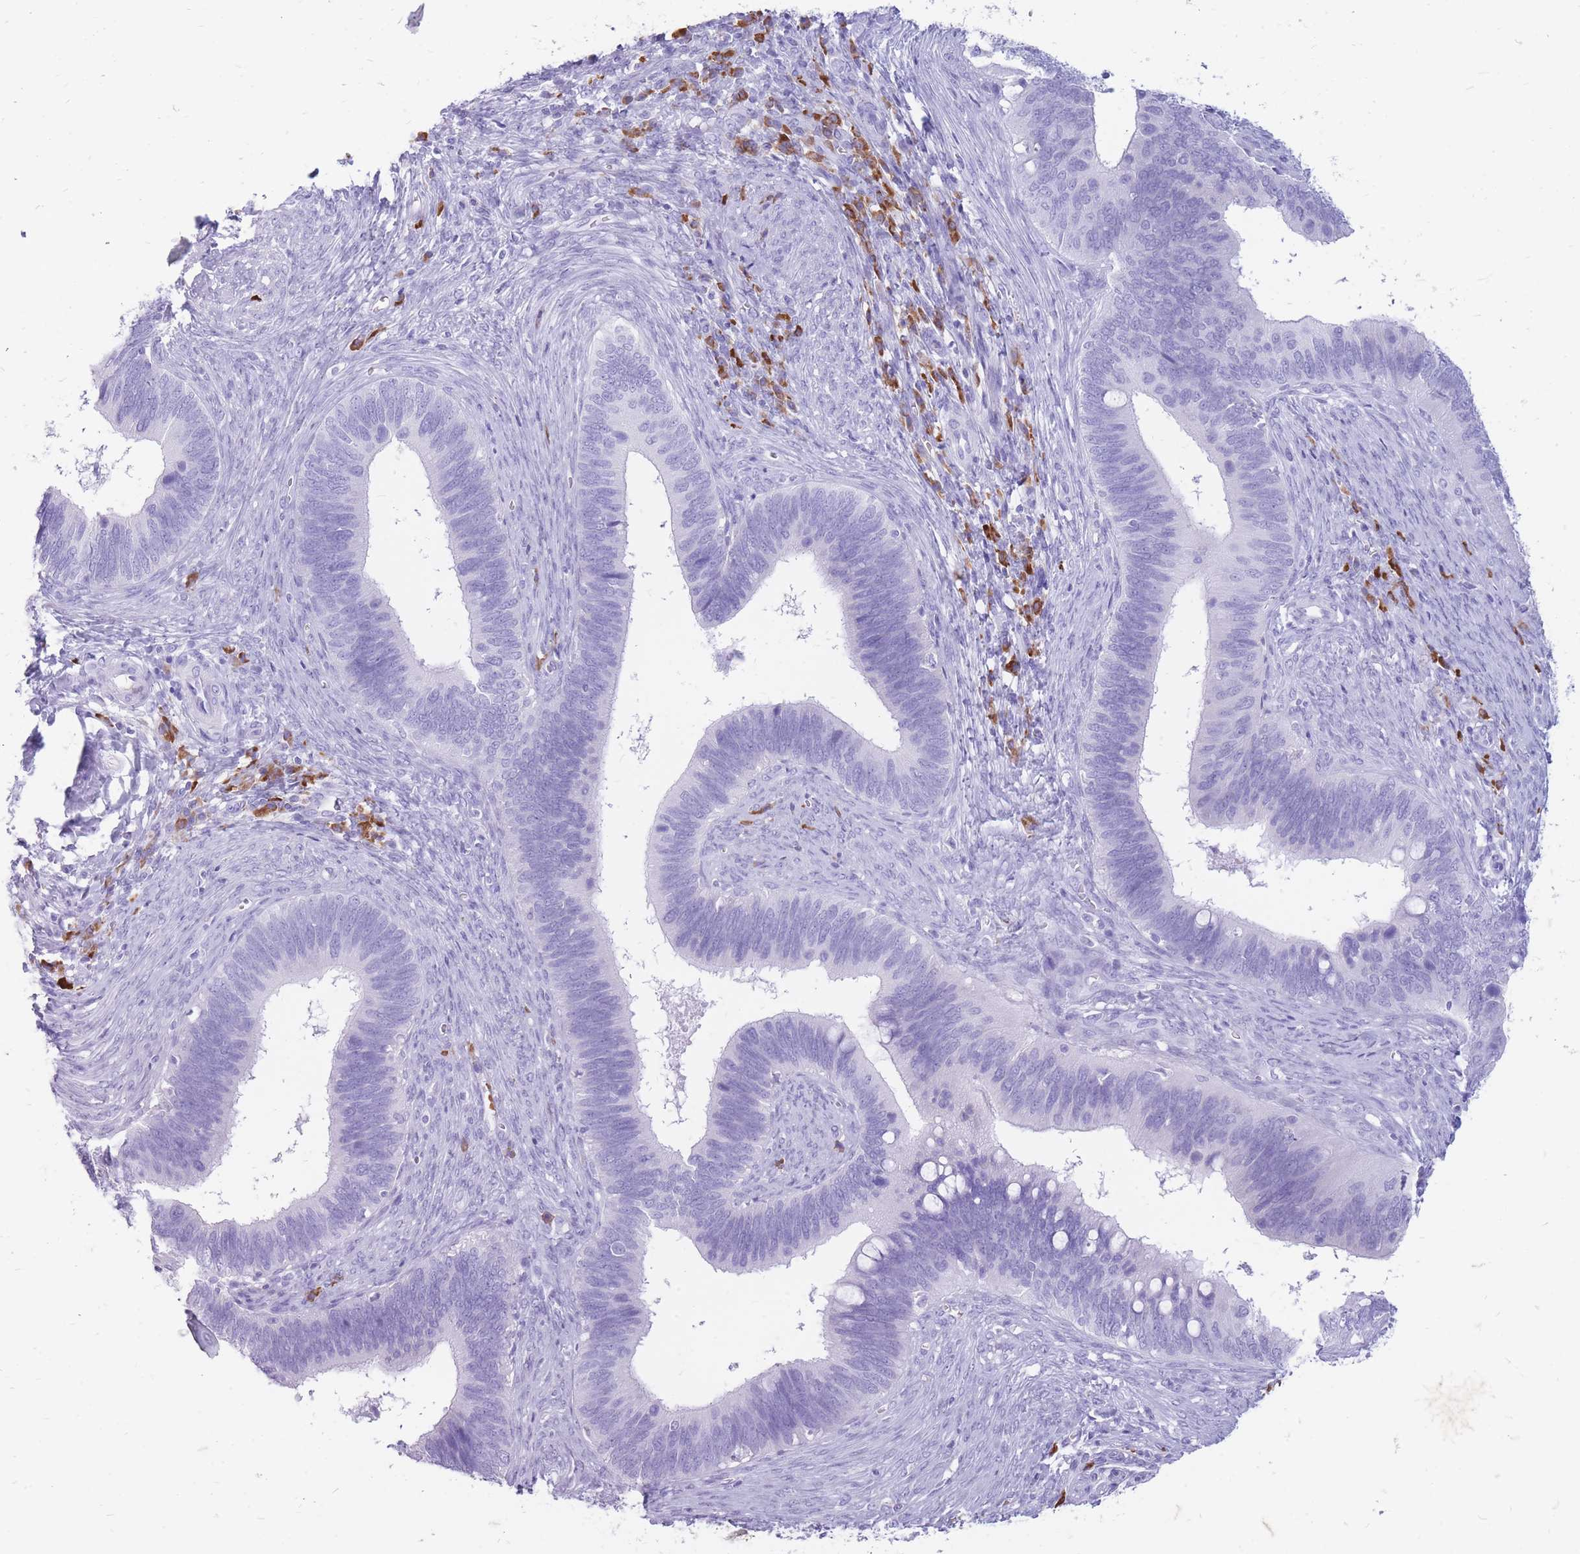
{"staining": {"intensity": "negative", "quantity": "none", "location": "none"}, "tissue": "cervical cancer", "cell_type": "Tumor cells", "image_type": "cancer", "snomed": [{"axis": "morphology", "description": "Adenocarcinoma, NOS"}, {"axis": "topography", "description": "Cervix"}], "caption": "This is an IHC image of adenocarcinoma (cervical). There is no staining in tumor cells.", "gene": "ZFP37", "patient": {"sex": "female", "age": 42}}